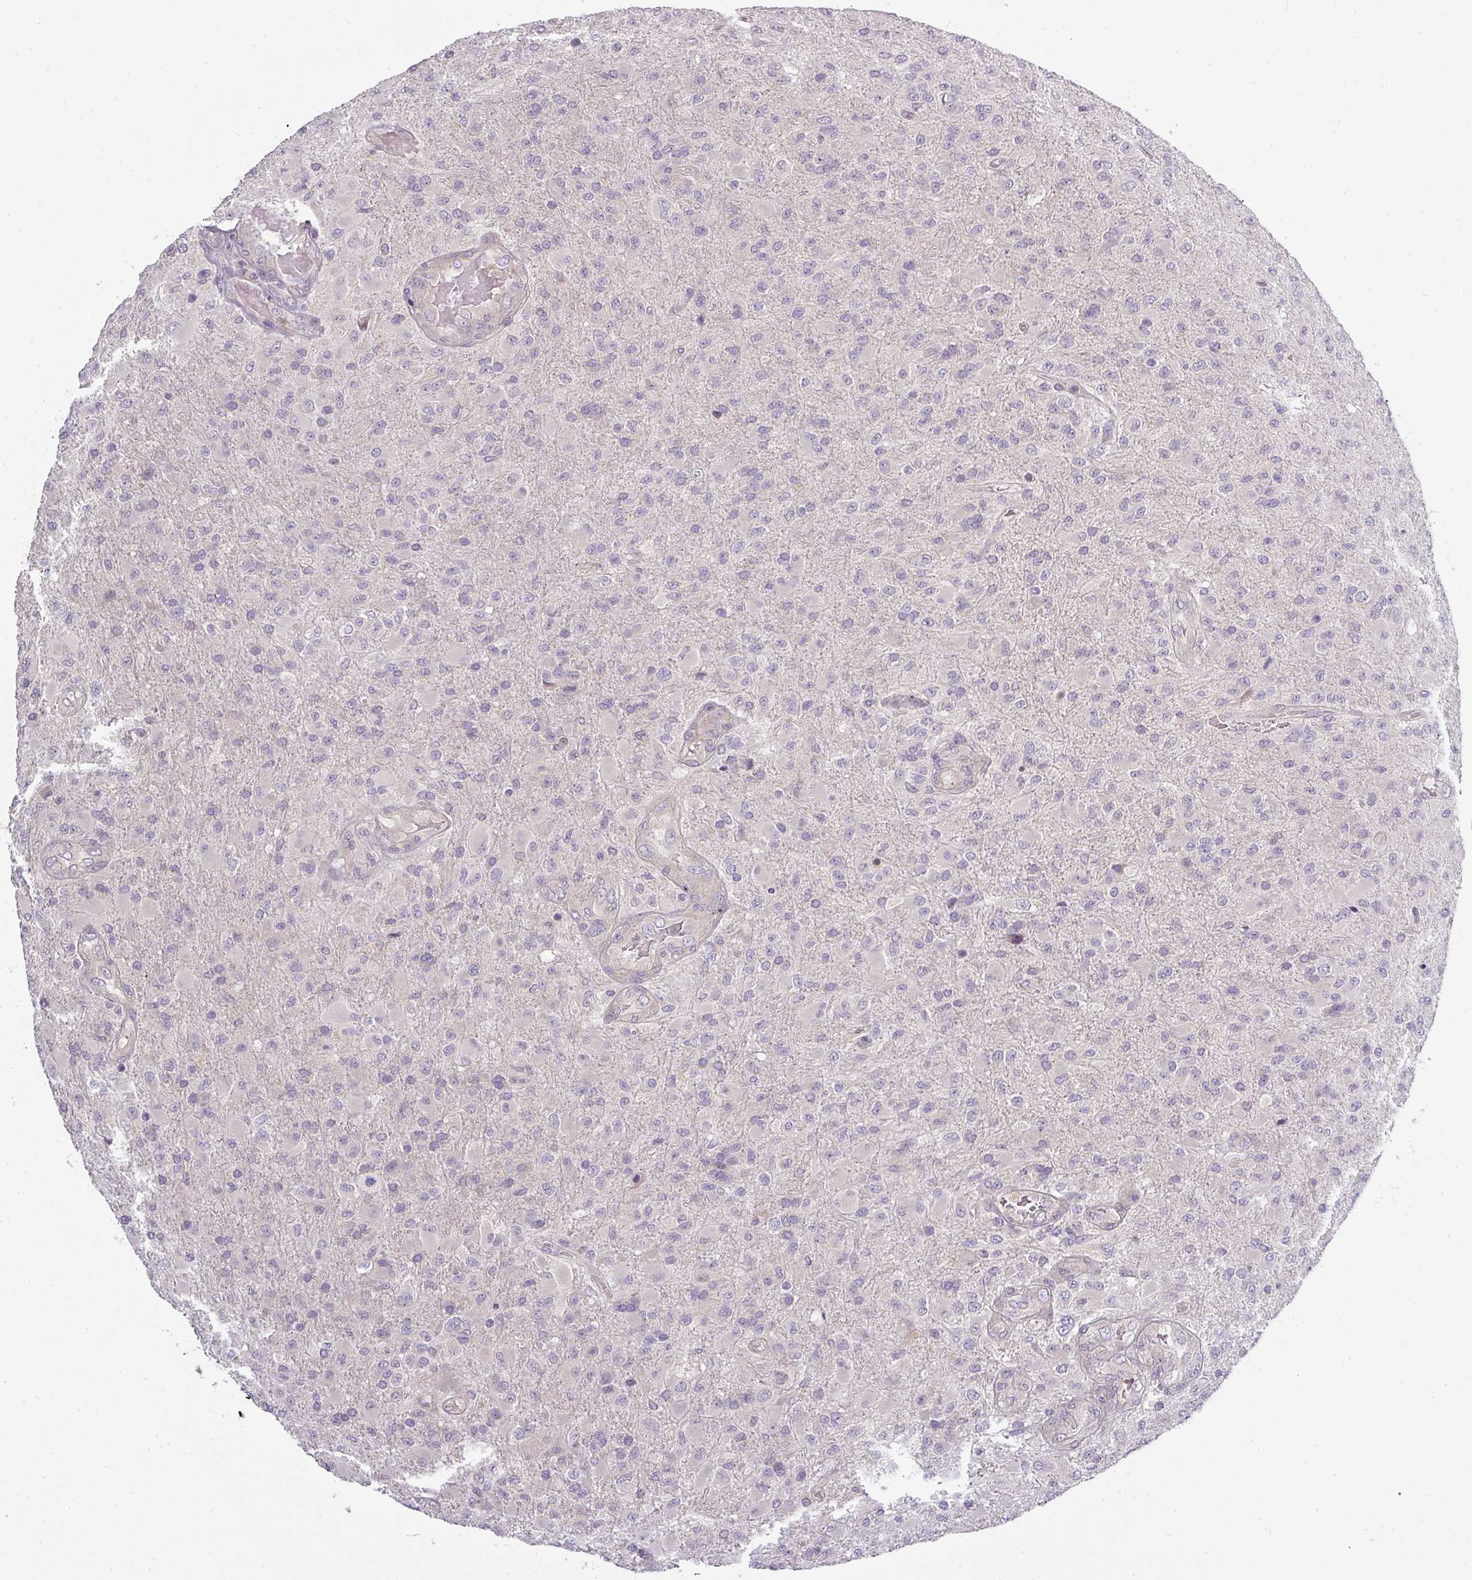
{"staining": {"intensity": "negative", "quantity": "none", "location": "none"}, "tissue": "glioma", "cell_type": "Tumor cells", "image_type": "cancer", "snomed": [{"axis": "morphology", "description": "Glioma, malignant, Low grade"}, {"axis": "topography", "description": "Brain"}], "caption": "Glioma stained for a protein using IHC reveals no expression tumor cells.", "gene": "NIN", "patient": {"sex": "male", "age": 65}}